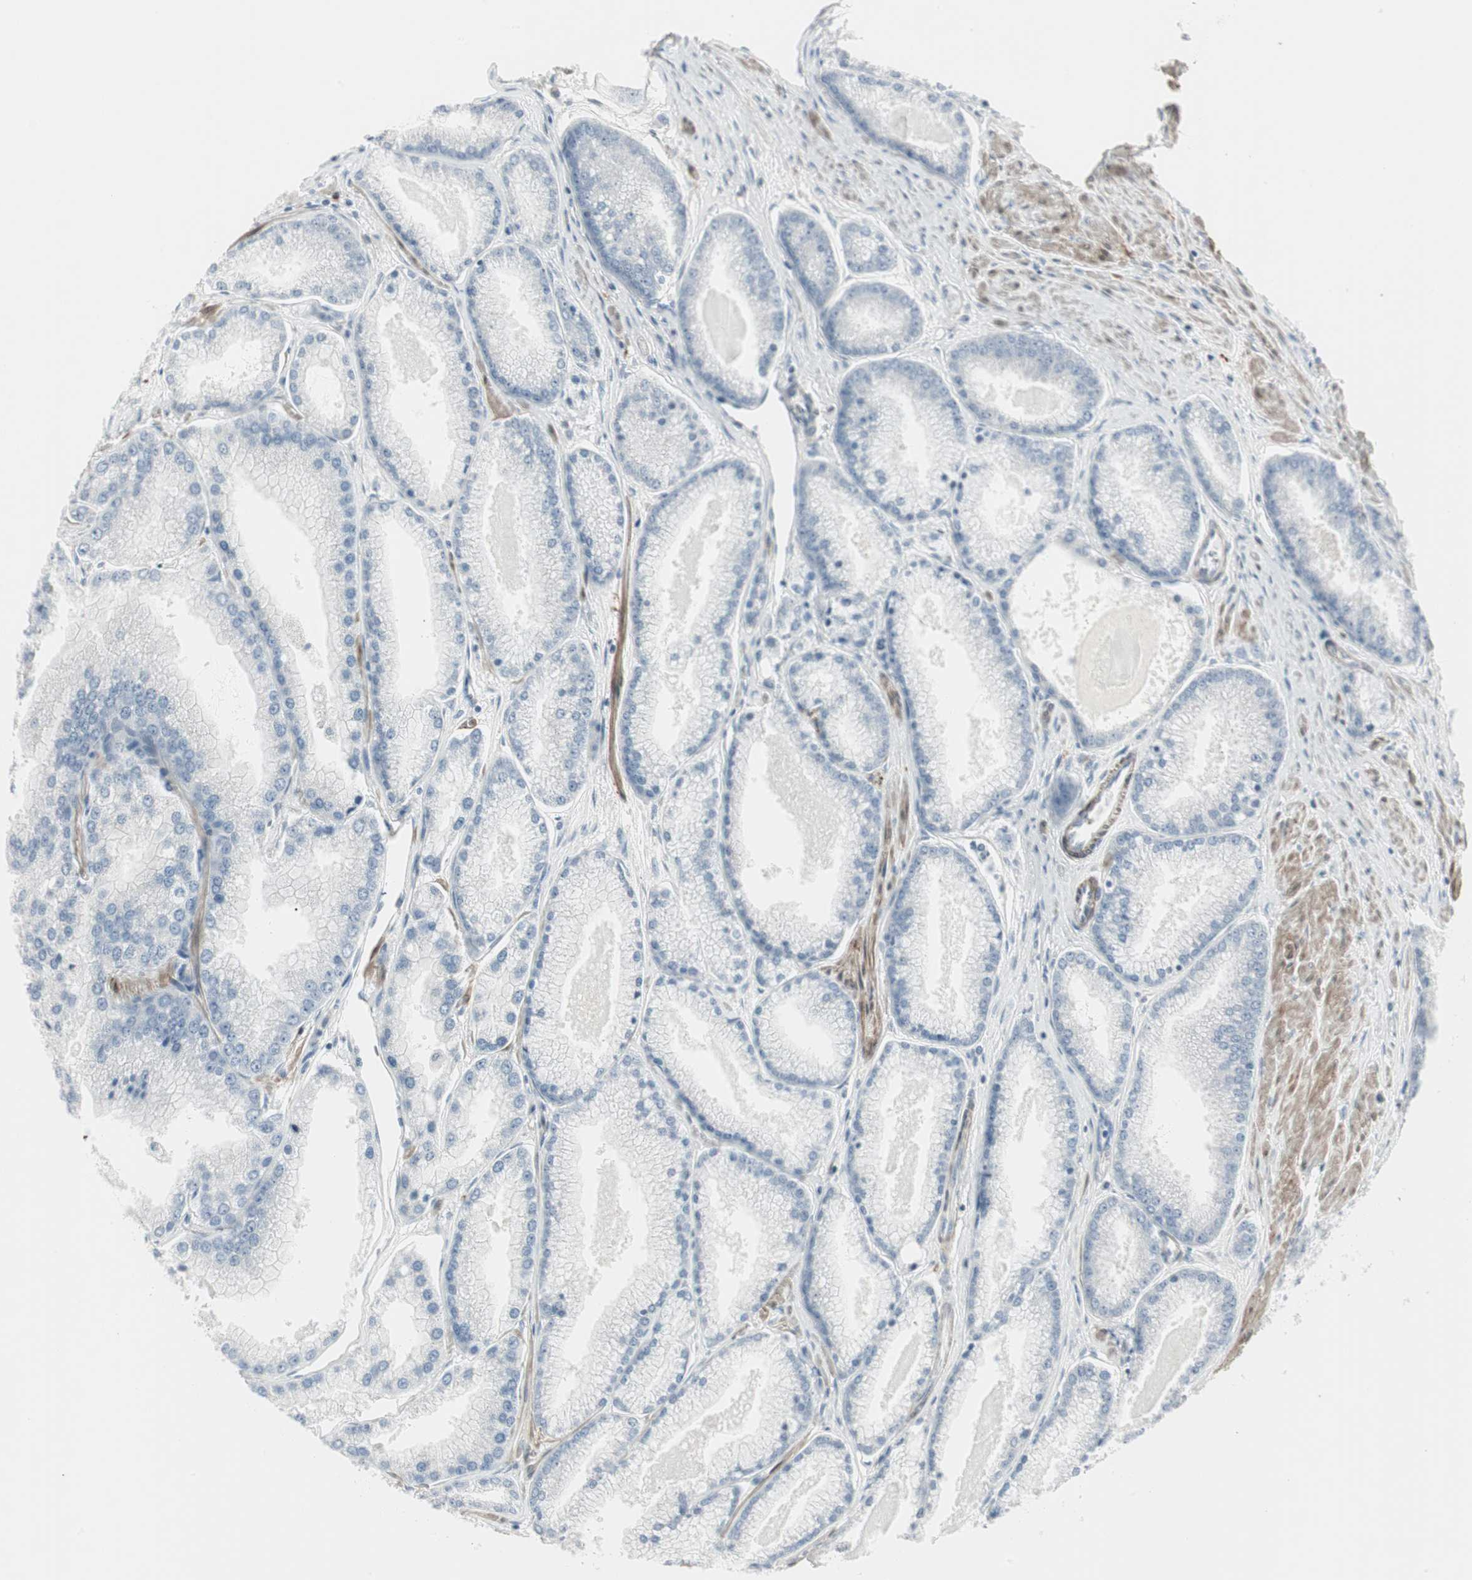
{"staining": {"intensity": "negative", "quantity": "none", "location": "none"}, "tissue": "prostate cancer", "cell_type": "Tumor cells", "image_type": "cancer", "snomed": [{"axis": "morphology", "description": "Adenocarcinoma, High grade"}, {"axis": "topography", "description": "Prostate"}], "caption": "This is a micrograph of immunohistochemistry (IHC) staining of prostate cancer (high-grade adenocarcinoma), which shows no staining in tumor cells. (DAB (3,3'-diaminobenzidine) IHC, high magnification).", "gene": "DMPK", "patient": {"sex": "male", "age": 61}}